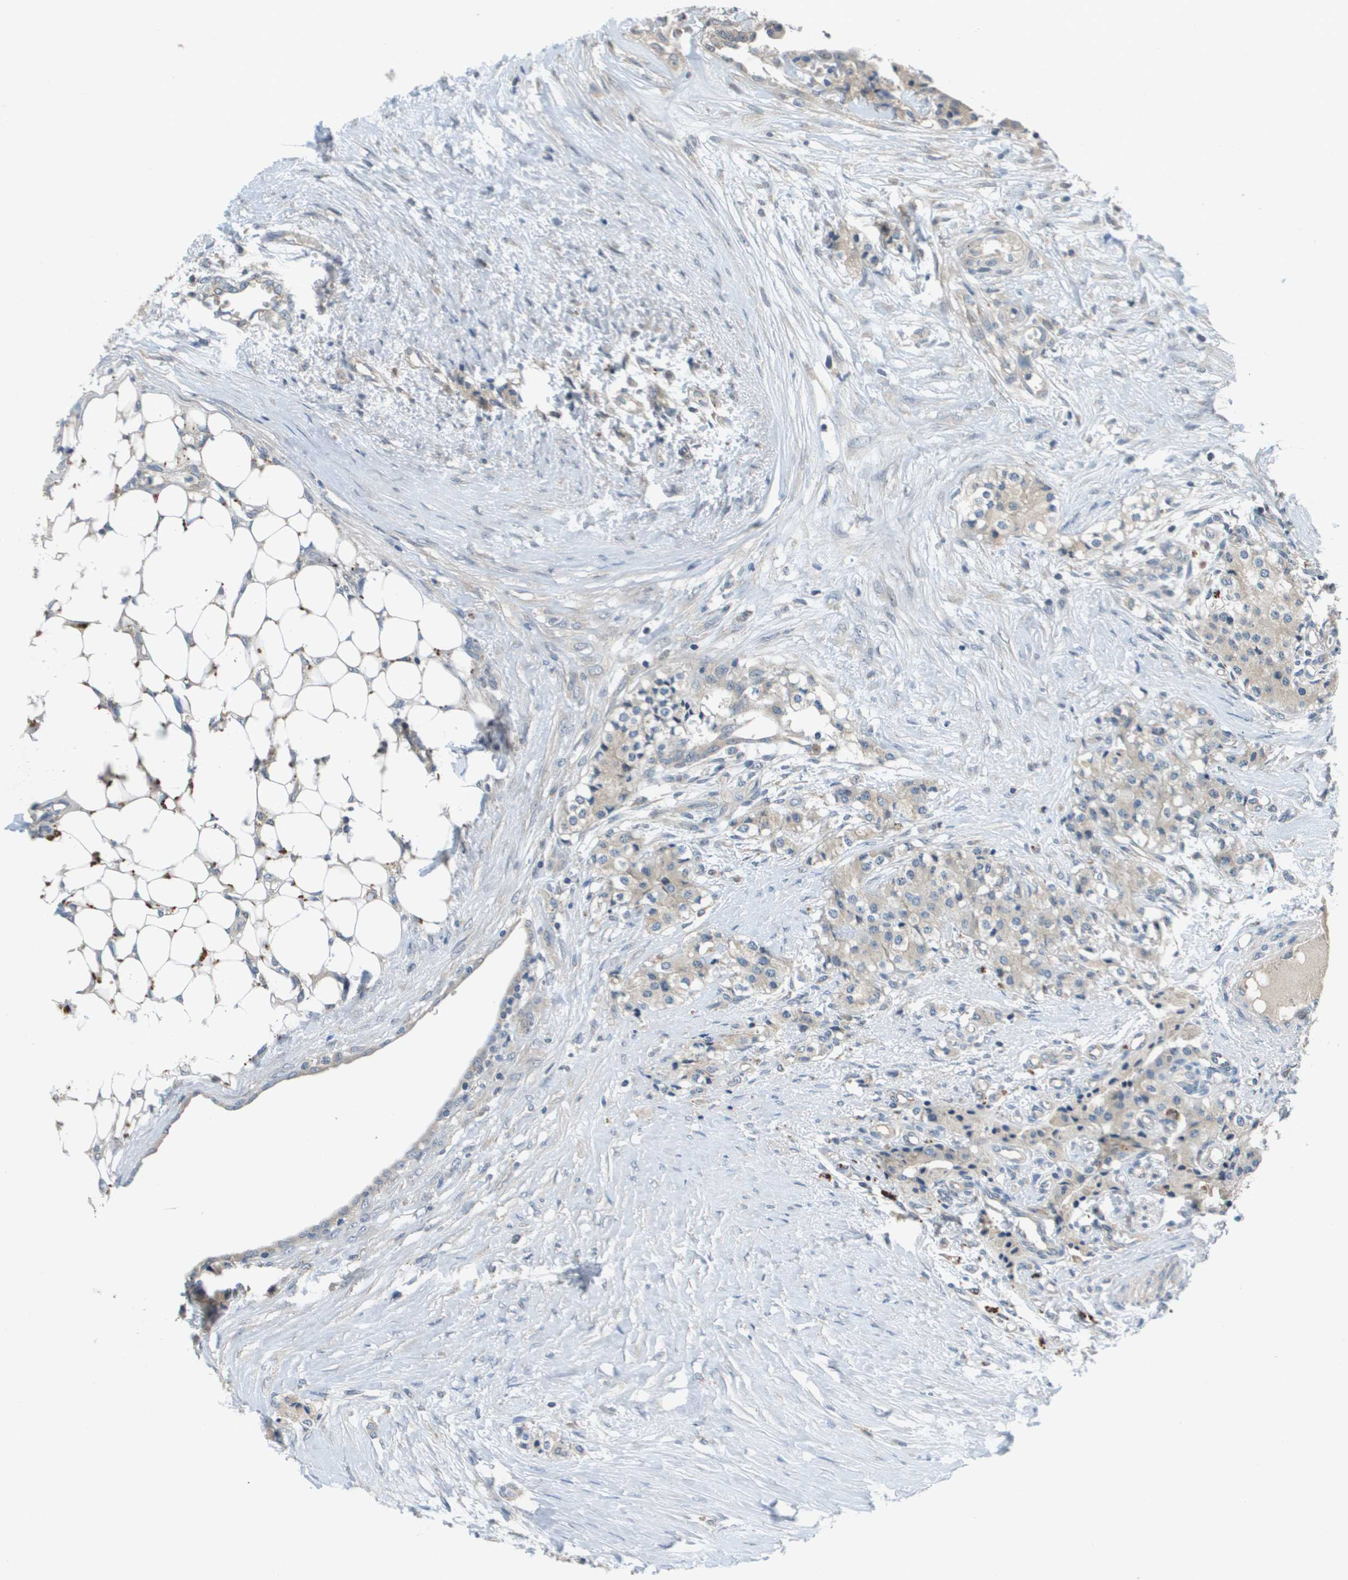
{"staining": {"intensity": "weak", "quantity": "<25%", "location": "cytoplasmic/membranous"}, "tissue": "carcinoid", "cell_type": "Tumor cells", "image_type": "cancer", "snomed": [{"axis": "morphology", "description": "Carcinoid, malignant, NOS"}, {"axis": "topography", "description": "Colon"}], "caption": "Immunohistochemical staining of carcinoid displays no significant positivity in tumor cells. (DAB (3,3'-diaminobenzidine) IHC visualized using brightfield microscopy, high magnification).", "gene": "SLC25A20", "patient": {"sex": "female", "age": 52}}